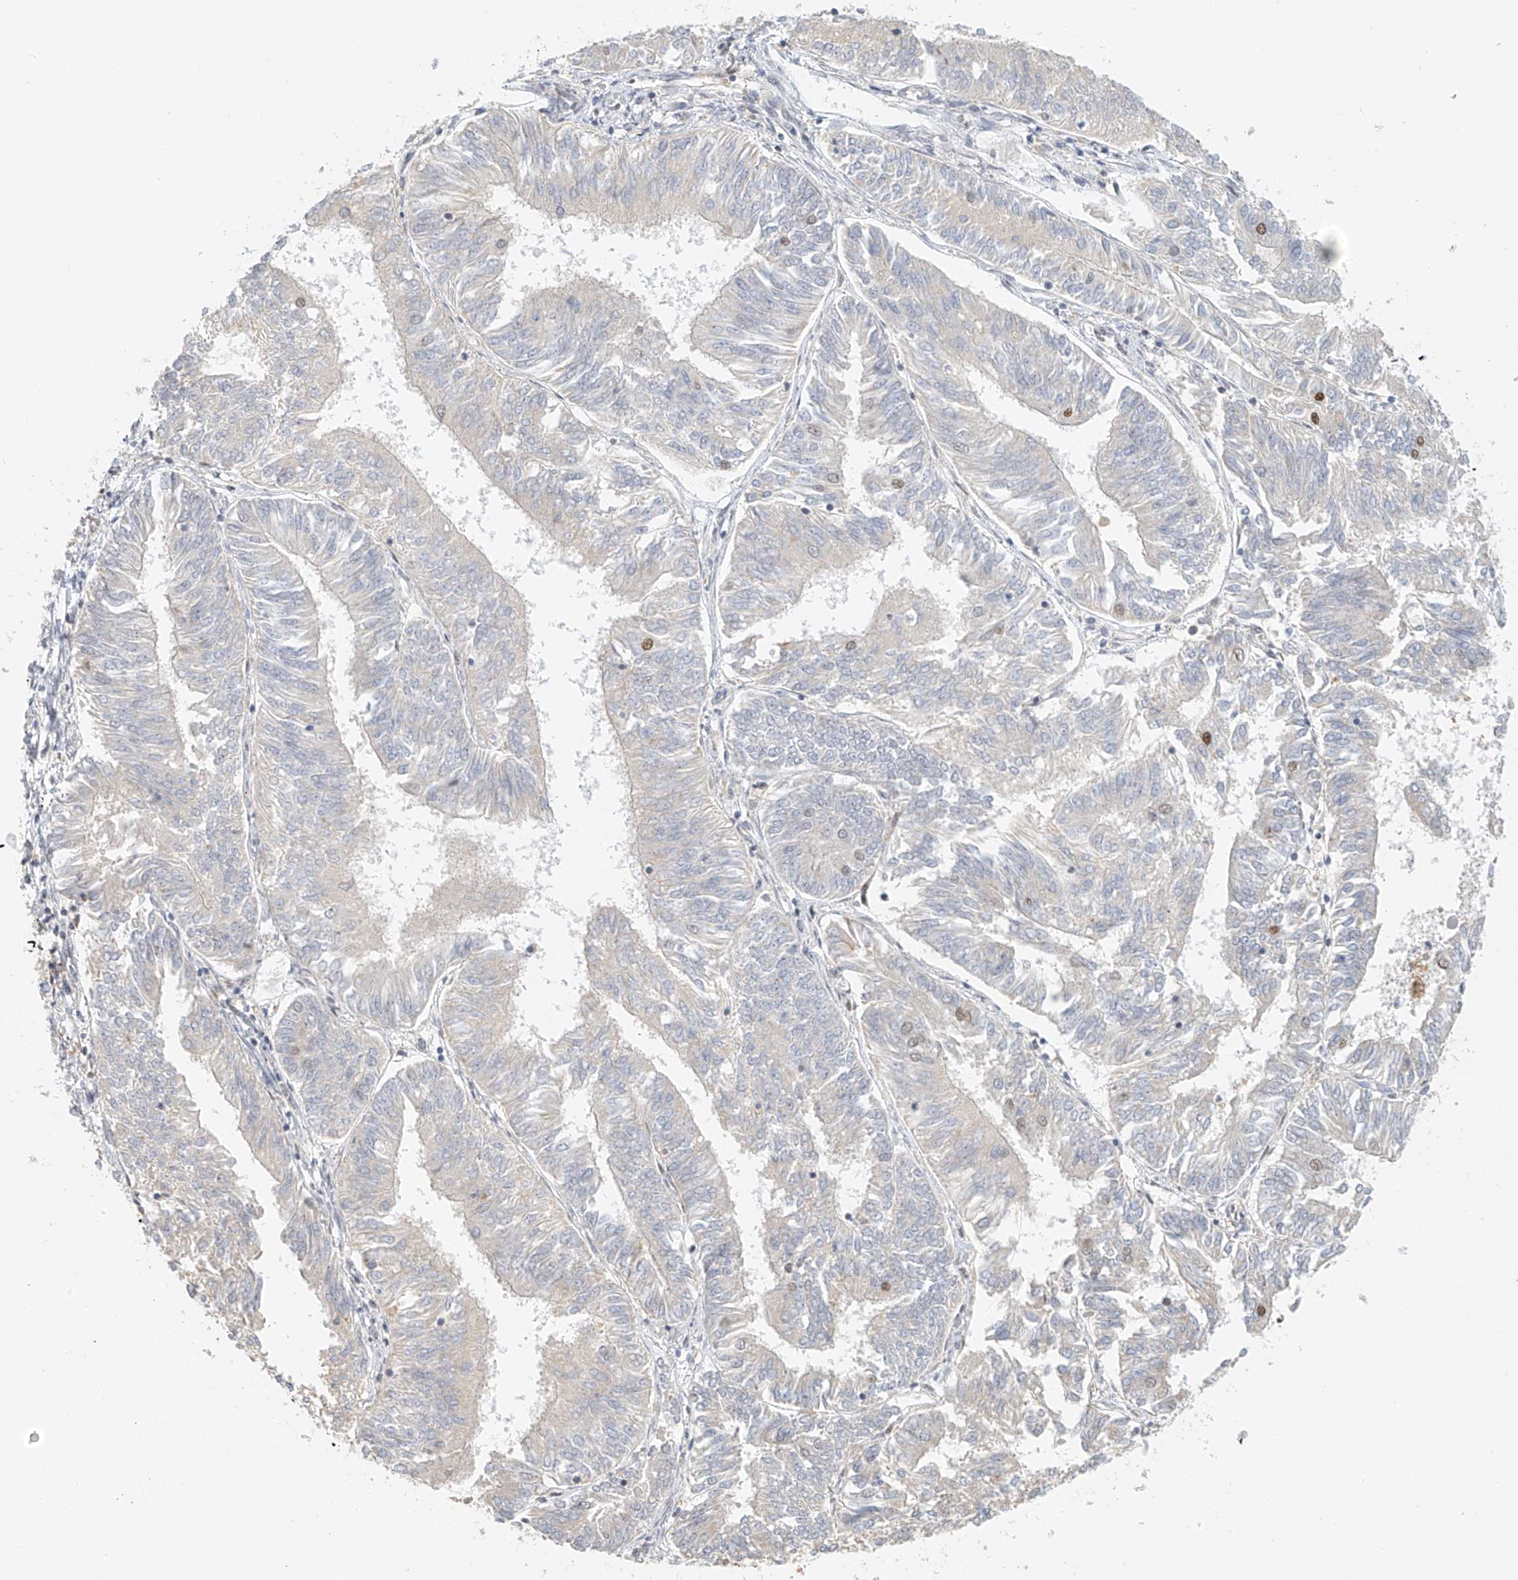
{"staining": {"intensity": "negative", "quantity": "none", "location": "none"}, "tissue": "endometrial cancer", "cell_type": "Tumor cells", "image_type": "cancer", "snomed": [{"axis": "morphology", "description": "Adenocarcinoma, NOS"}, {"axis": "topography", "description": "Endometrium"}], "caption": "Histopathology image shows no significant protein staining in tumor cells of endometrial cancer (adenocarcinoma).", "gene": "ZNF514", "patient": {"sex": "female", "age": 58}}